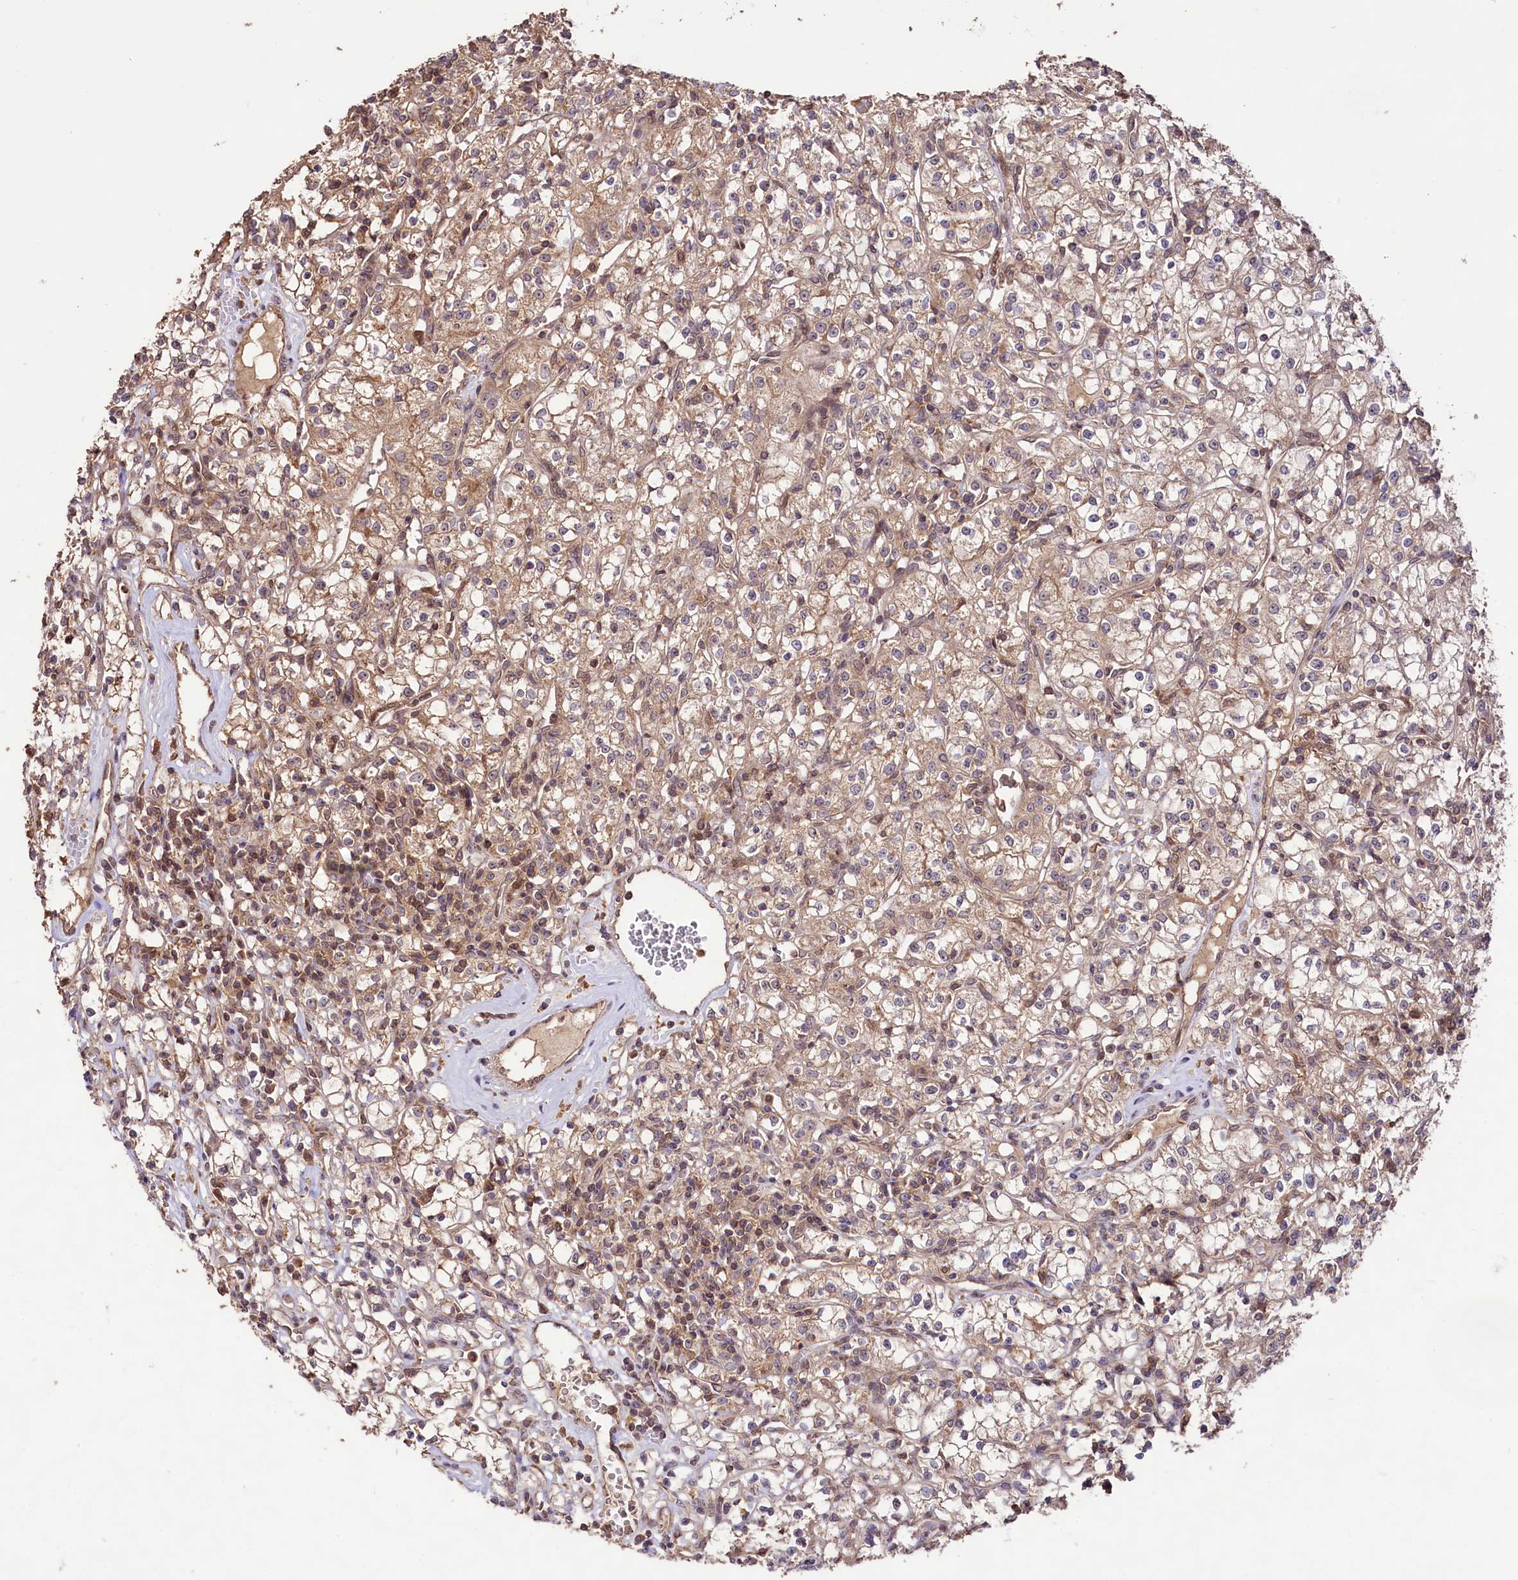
{"staining": {"intensity": "moderate", "quantity": ">75%", "location": "cytoplasmic/membranous,nuclear"}, "tissue": "renal cancer", "cell_type": "Tumor cells", "image_type": "cancer", "snomed": [{"axis": "morphology", "description": "Adenocarcinoma, NOS"}, {"axis": "topography", "description": "Kidney"}], "caption": "Protein analysis of adenocarcinoma (renal) tissue displays moderate cytoplasmic/membranous and nuclear staining in about >75% of tumor cells. (DAB (3,3'-diaminobenzidine) = brown stain, brightfield microscopy at high magnification).", "gene": "RRP8", "patient": {"sex": "female", "age": 59}}